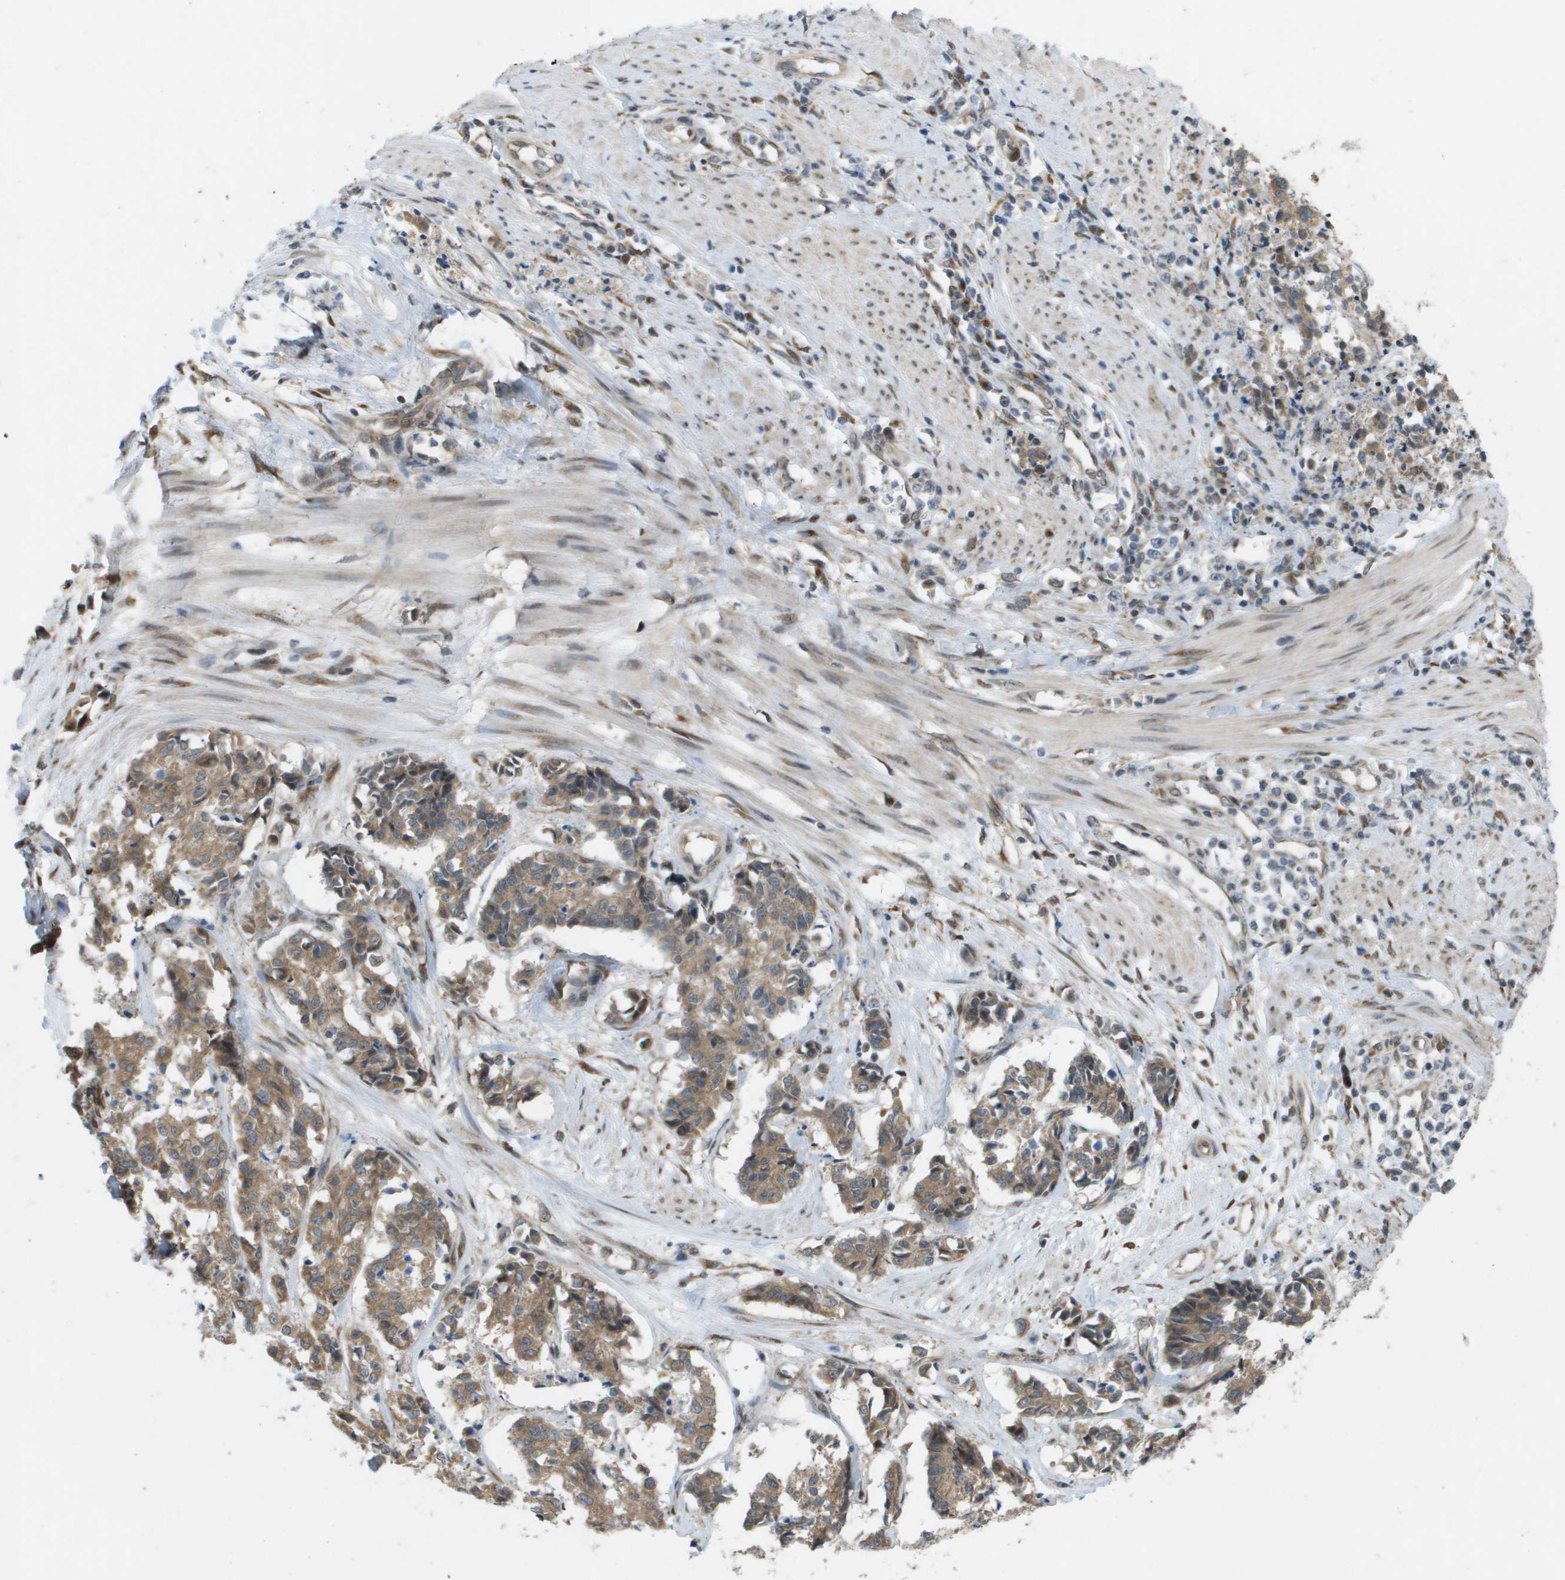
{"staining": {"intensity": "moderate", "quantity": ">75%", "location": "cytoplasmic/membranous"}, "tissue": "cervical cancer", "cell_type": "Tumor cells", "image_type": "cancer", "snomed": [{"axis": "morphology", "description": "Squamous cell carcinoma, NOS"}, {"axis": "topography", "description": "Cervix"}], "caption": "This micrograph shows immunohistochemistry staining of squamous cell carcinoma (cervical), with medium moderate cytoplasmic/membranous positivity in approximately >75% of tumor cells.", "gene": "IFNLR1", "patient": {"sex": "female", "age": 35}}